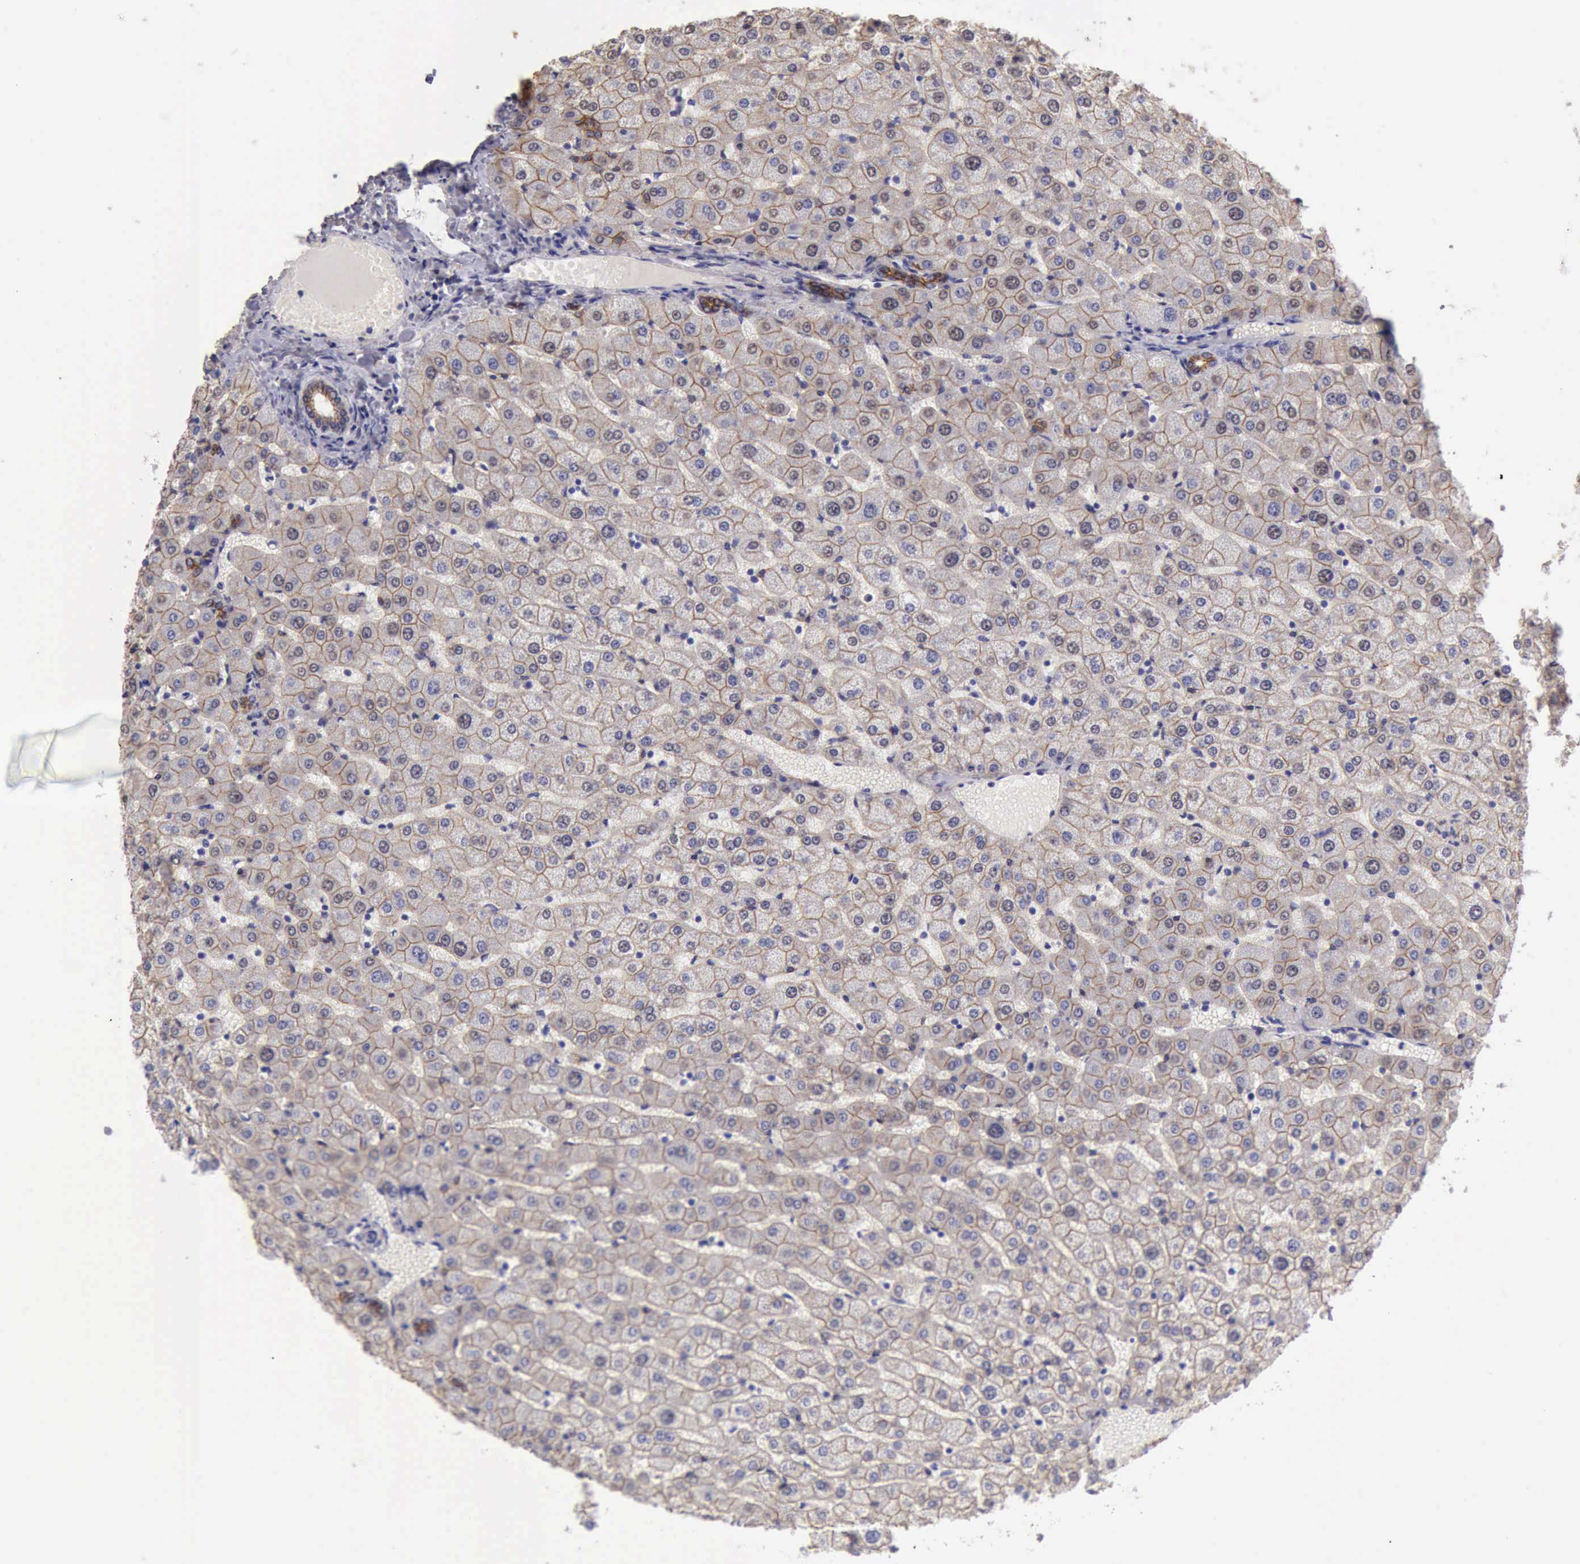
{"staining": {"intensity": "moderate", "quantity": ">75%", "location": "cytoplasmic/membranous"}, "tissue": "liver", "cell_type": "Cholangiocytes", "image_type": "normal", "snomed": [{"axis": "morphology", "description": "Normal tissue, NOS"}, {"axis": "morphology", "description": "Fibrosis, NOS"}, {"axis": "topography", "description": "Liver"}], "caption": "Liver stained with IHC shows moderate cytoplasmic/membranous positivity in about >75% of cholangiocytes. Ihc stains the protein in brown and the nuclei are stained blue.", "gene": "KCND1", "patient": {"sex": "female", "age": 29}}